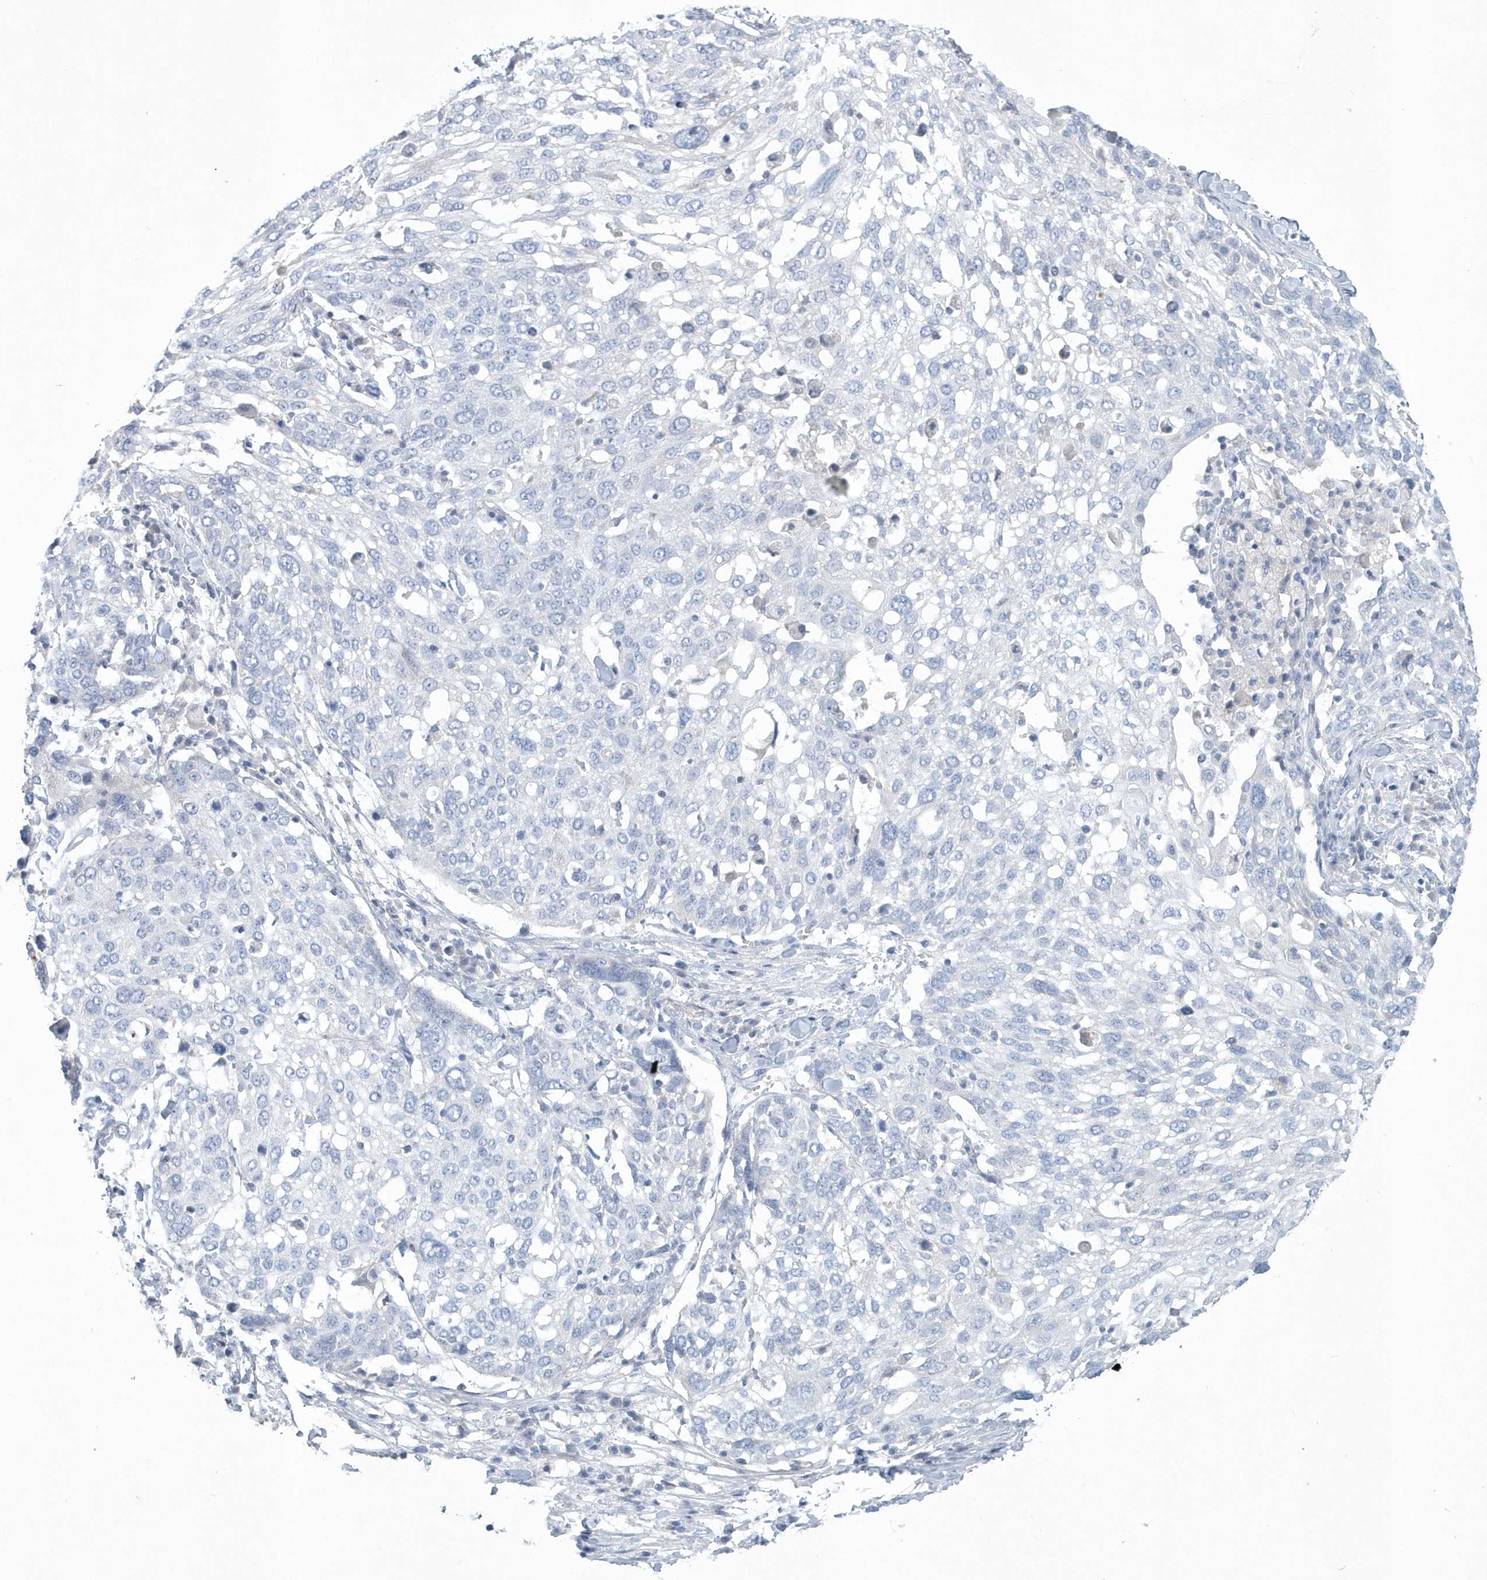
{"staining": {"intensity": "negative", "quantity": "none", "location": "none"}, "tissue": "lung cancer", "cell_type": "Tumor cells", "image_type": "cancer", "snomed": [{"axis": "morphology", "description": "Squamous cell carcinoma, NOS"}, {"axis": "topography", "description": "Lung"}], "caption": "Immunohistochemistry image of lung cancer (squamous cell carcinoma) stained for a protein (brown), which demonstrates no positivity in tumor cells.", "gene": "SPATA18", "patient": {"sex": "male", "age": 65}}